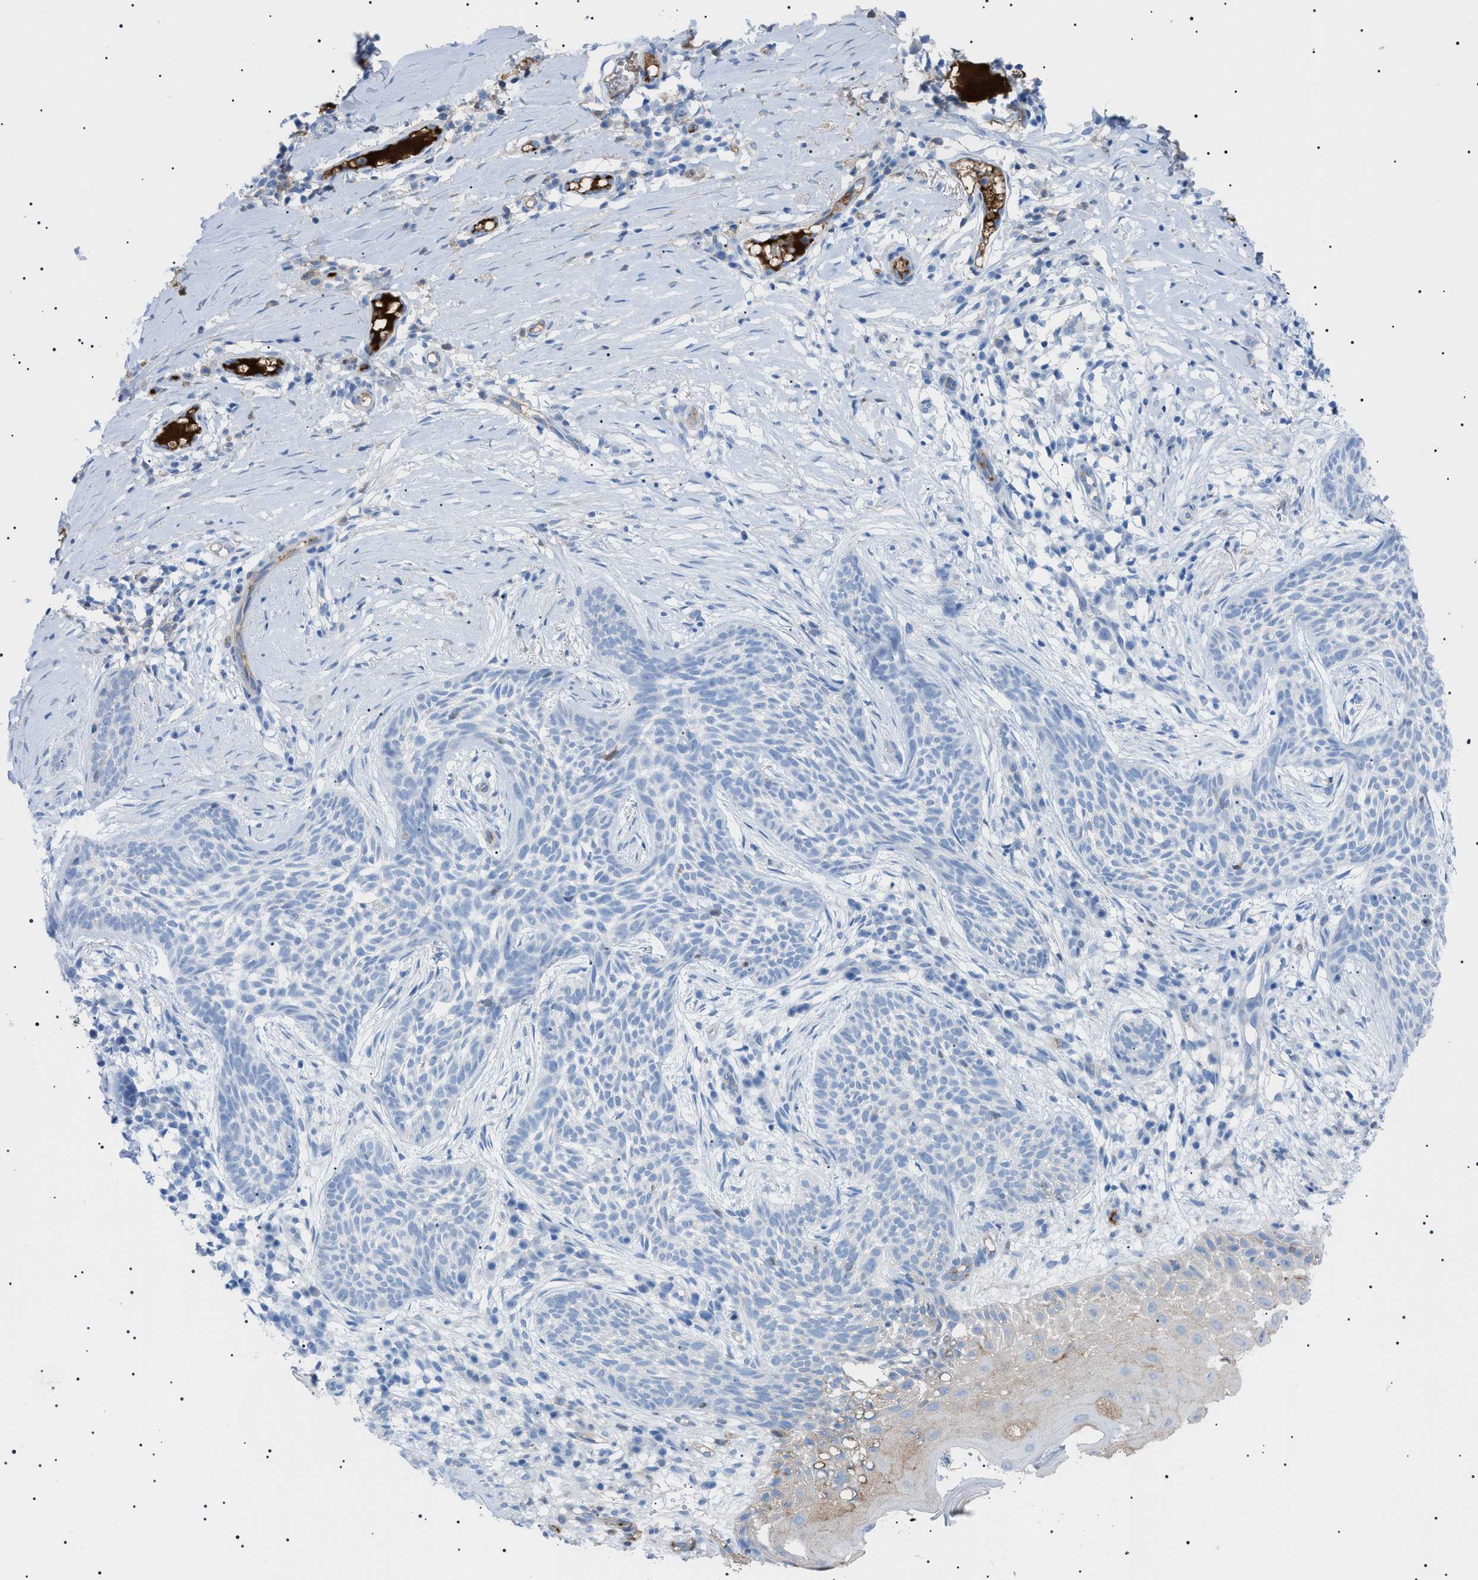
{"staining": {"intensity": "negative", "quantity": "none", "location": "none"}, "tissue": "skin cancer", "cell_type": "Tumor cells", "image_type": "cancer", "snomed": [{"axis": "morphology", "description": "Basal cell carcinoma"}, {"axis": "topography", "description": "Skin"}], "caption": "There is no significant positivity in tumor cells of basal cell carcinoma (skin). The staining was performed using DAB to visualize the protein expression in brown, while the nuclei were stained in blue with hematoxylin (Magnification: 20x).", "gene": "LPA", "patient": {"sex": "female", "age": 59}}